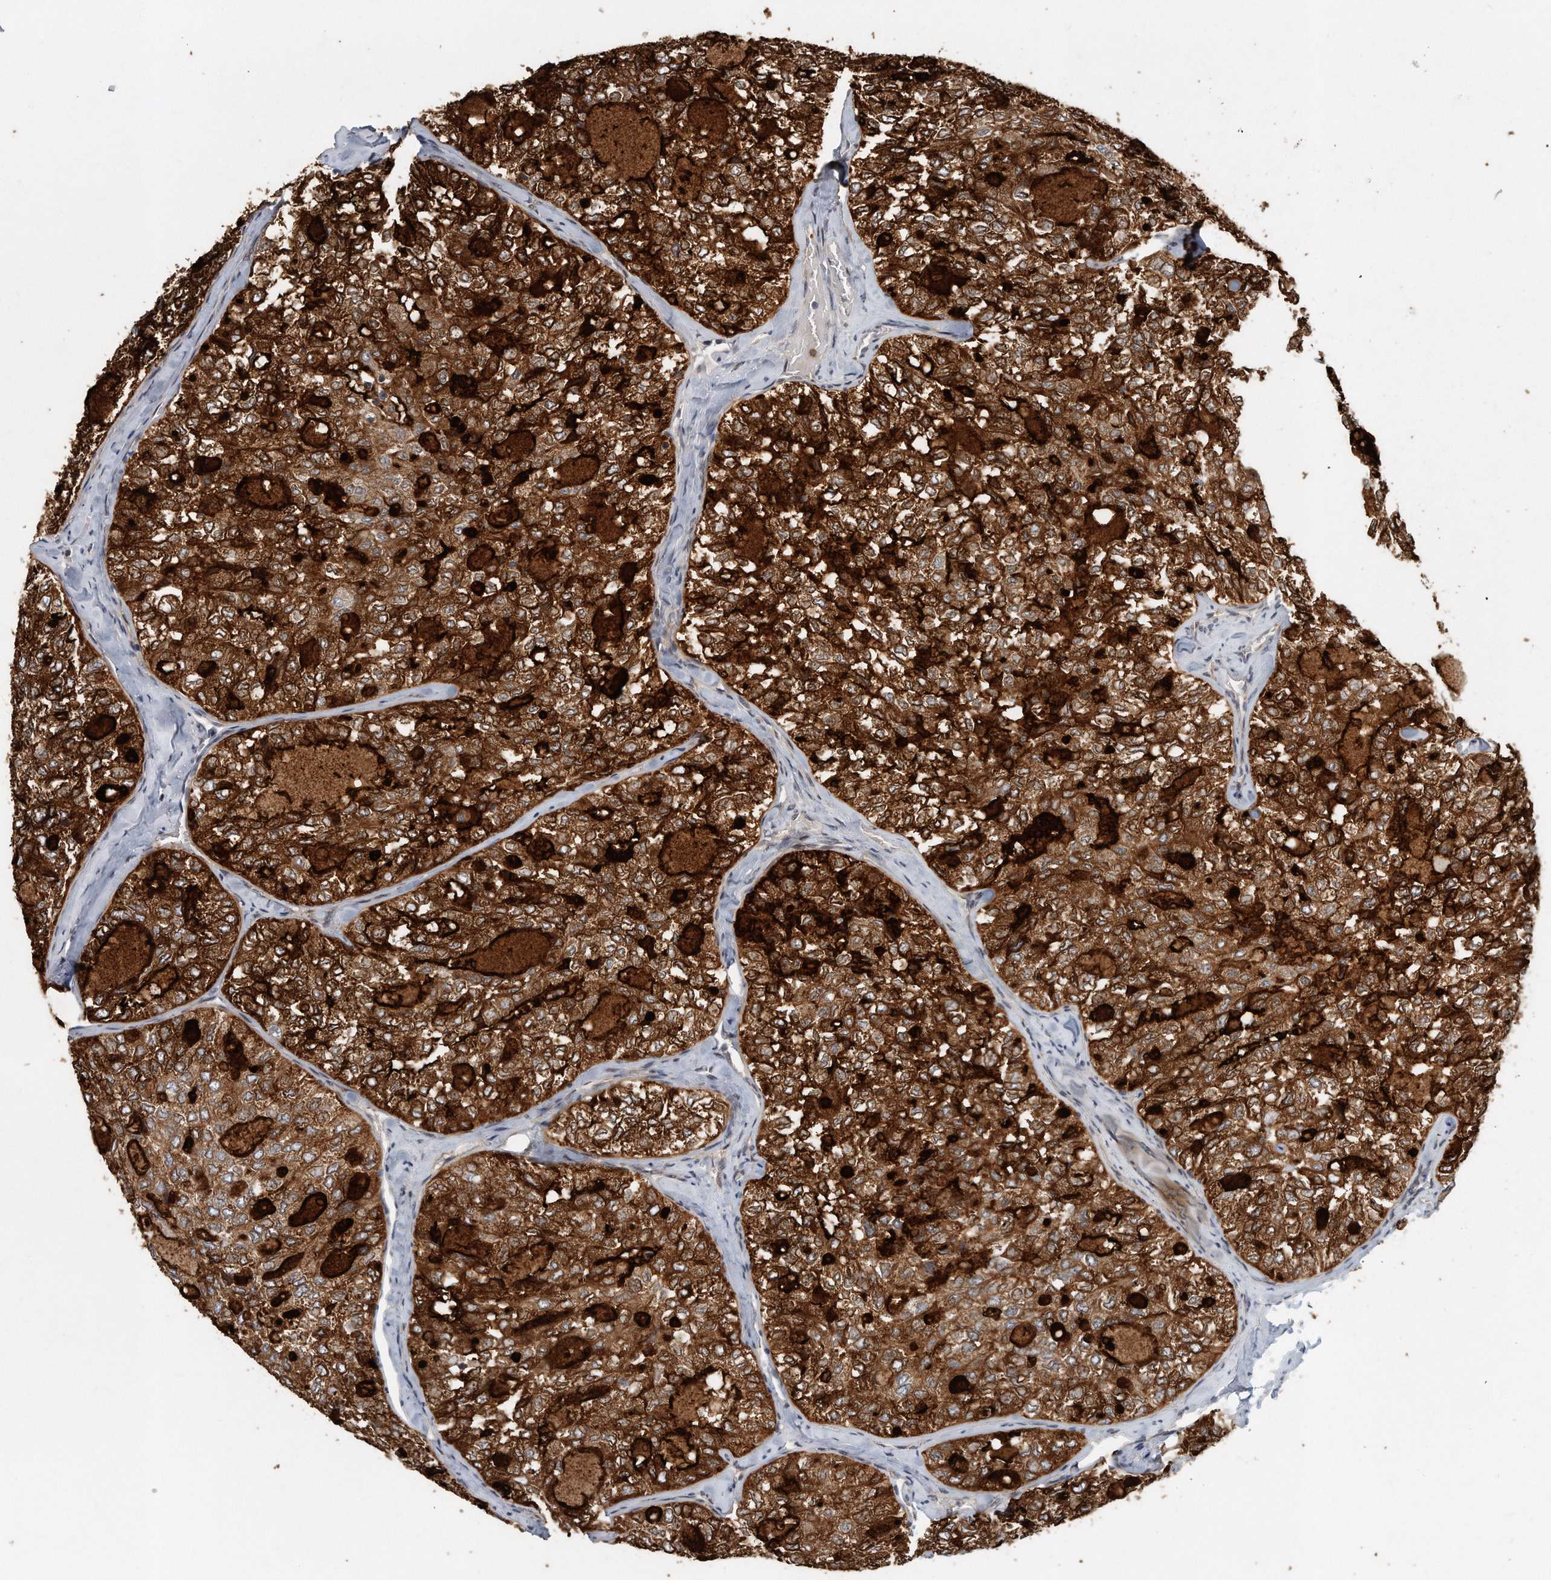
{"staining": {"intensity": "strong", "quantity": ">75%", "location": "cytoplasmic/membranous"}, "tissue": "thyroid cancer", "cell_type": "Tumor cells", "image_type": "cancer", "snomed": [{"axis": "morphology", "description": "Follicular adenoma carcinoma, NOS"}, {"axis": "topography", "description": "Thyroid gland"}], "caption": "A high-resolution photomicrograph shows IHC staining of thyroid cancer (follicular adenoma carcinoma), which exhibits strong cytoplasmic/membranous expression in about >75% of tumor cells.", "gene": "PCDH8", "patient": {"sex": "male", "age": 75}}